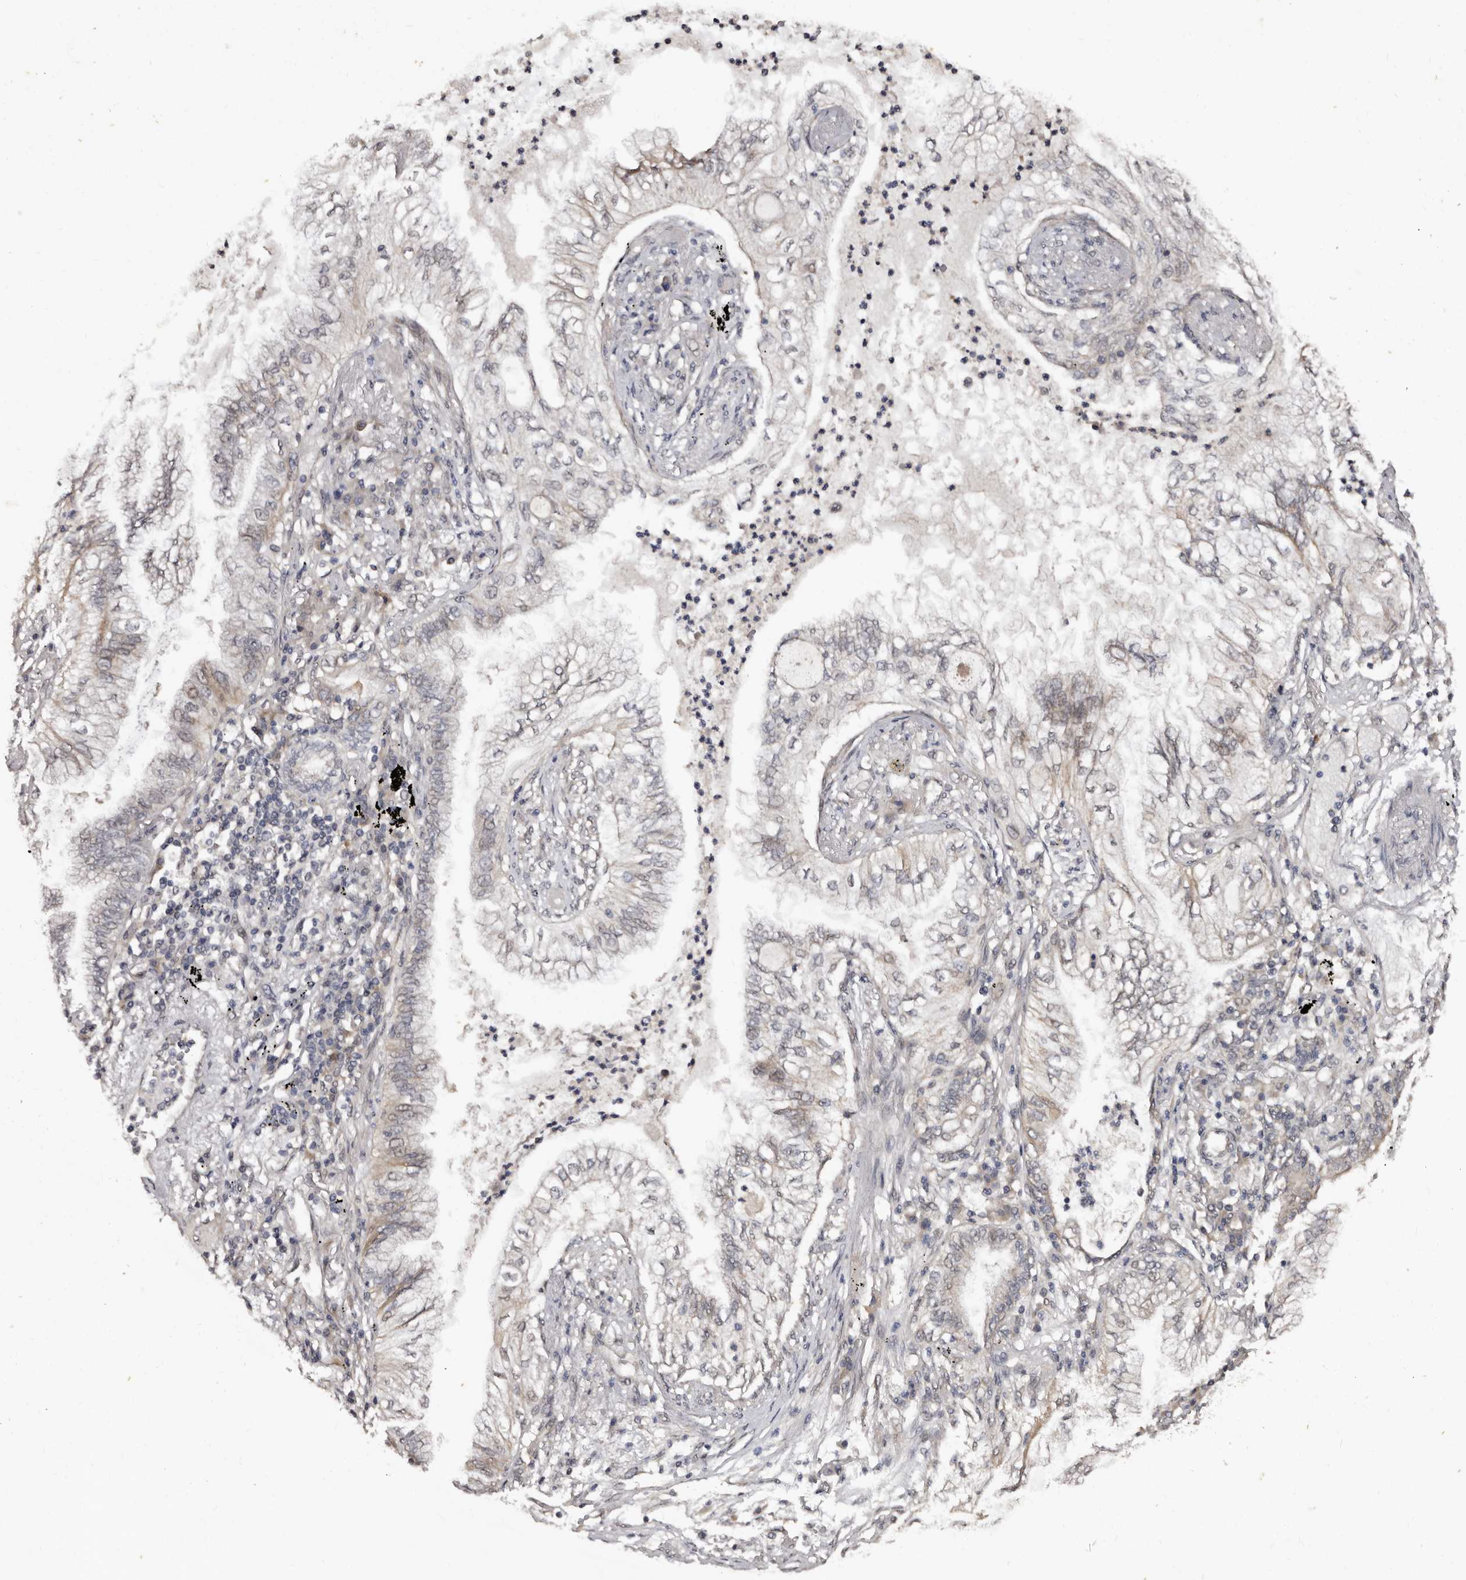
{"staining": {"intensity": "negative", "quantity": "none", "location": "none"}, "tissue": "lung cancer", "cell_type": "Tumor cells", "image_type": "cancer", "snomed": [{"axis": "morphology", "description": "Normal tissue, NOS"}, {"axis": "morphology", "description": "Adenocarcinoma, NOS"}, {"axis": "topography", "description": "Bronchus"}, {"axis": "topography", "description": "Lung"}], "caption": "Immunohistochemistry of lung adenocarcinoma shows no positivity in tumor cells.", "gene": "TBC1D22B", "patient": {"sex": "female", "age": 70}}